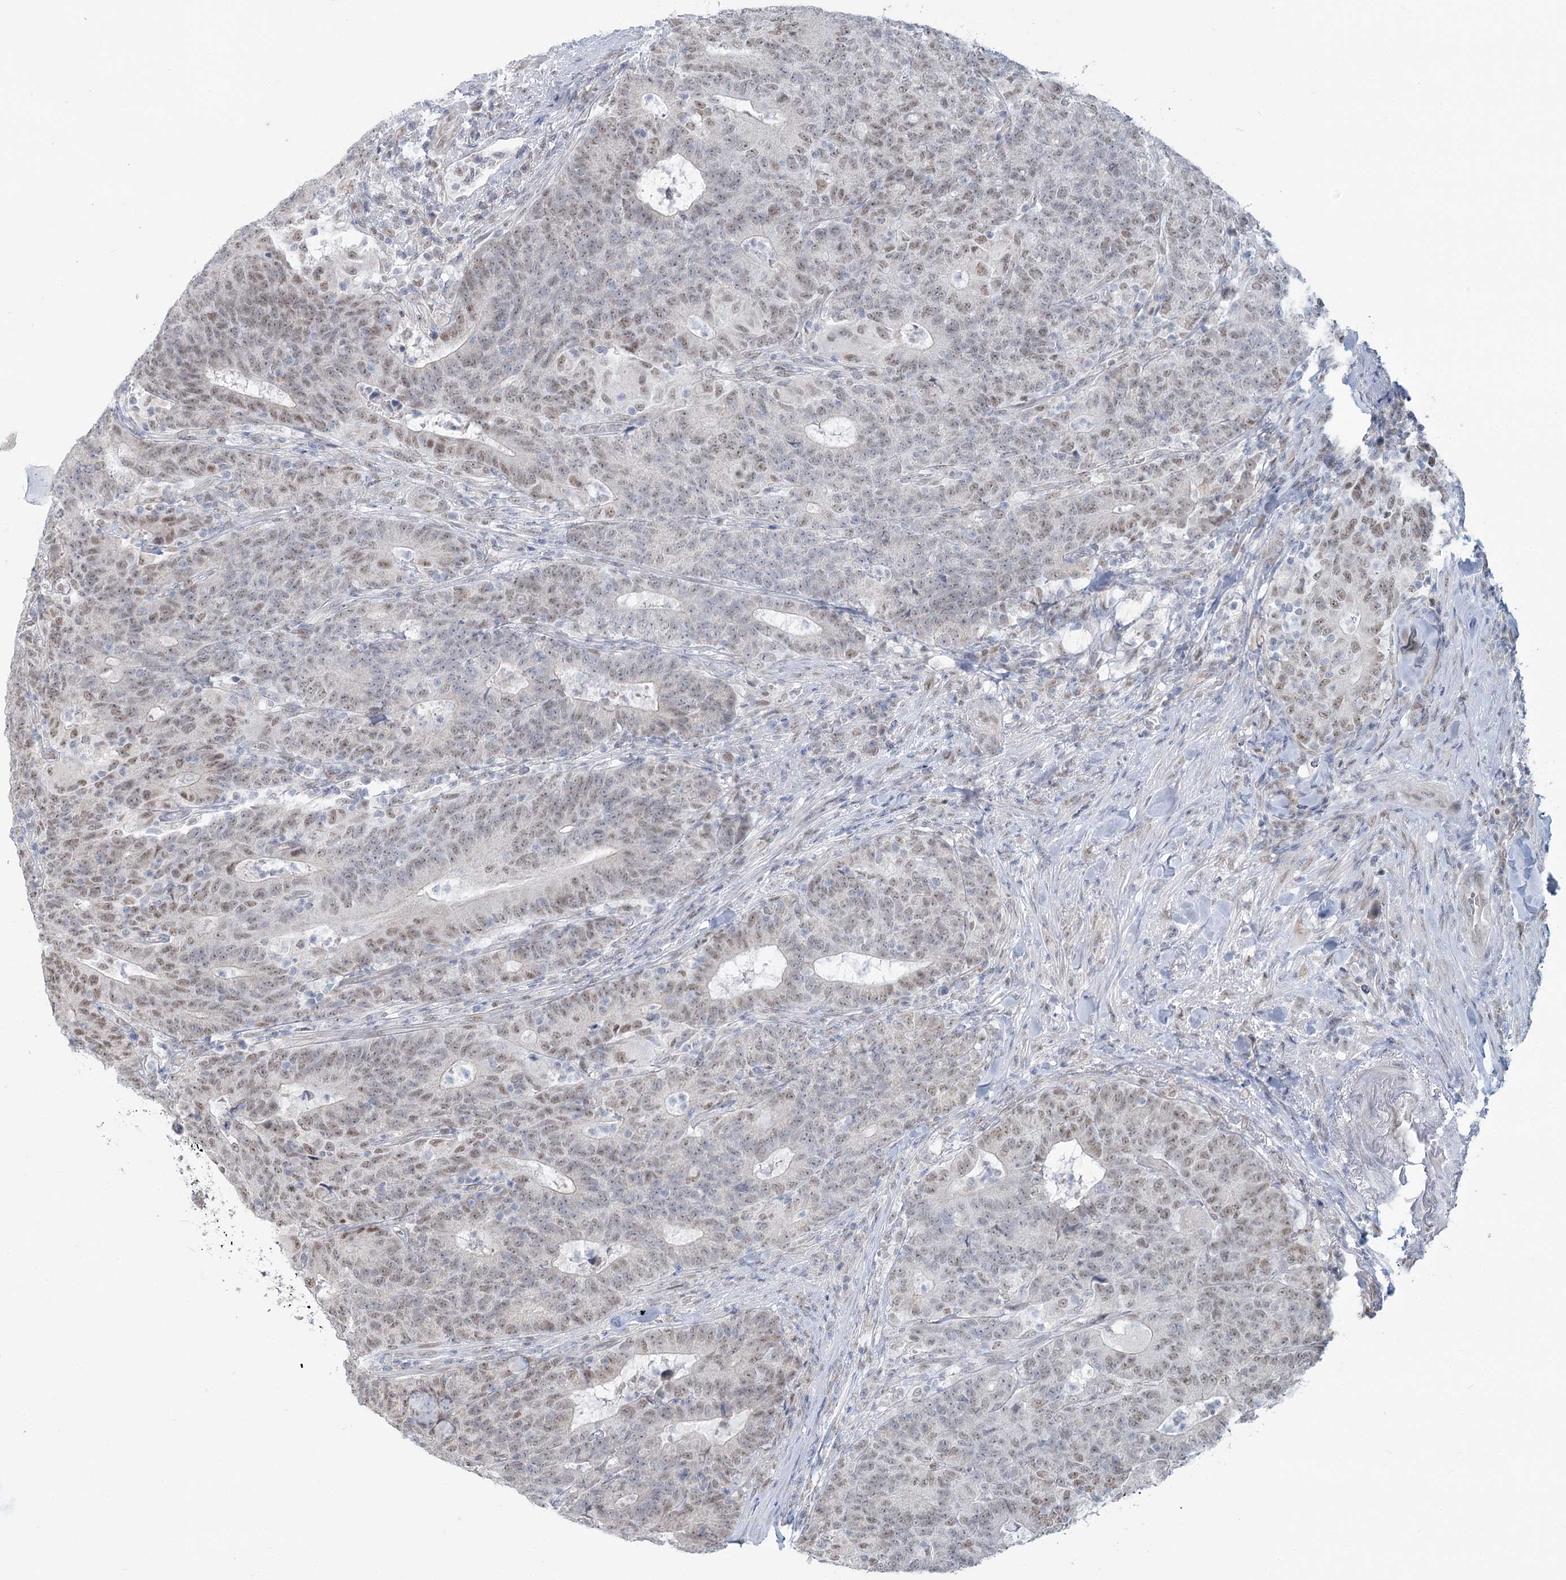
{"staining": {"intensity": "weak", "quantity": ">75%", "location": "nuclear"}, "tissue": "colorectal cancer", "cell_type": "Tumor cells", "image_type": "cancer", "snomed": [{"axis": "morphology", "description": "Normal tissue, NOS"}, {"axis": "morphology", "description": "Adenocarcinoma, NOS"}, {"axis": "topography", "description": "Colon"}], "caption": "DAB (3,3'-diaminobenzidine) immunohistochemical staining of colorectal cancer (adenocarcinoma) shows weak nuclear protein staining in about >75% of tumor cells.", "gene": "MTG1", "patient": {"sex": "female", "age": 75}}